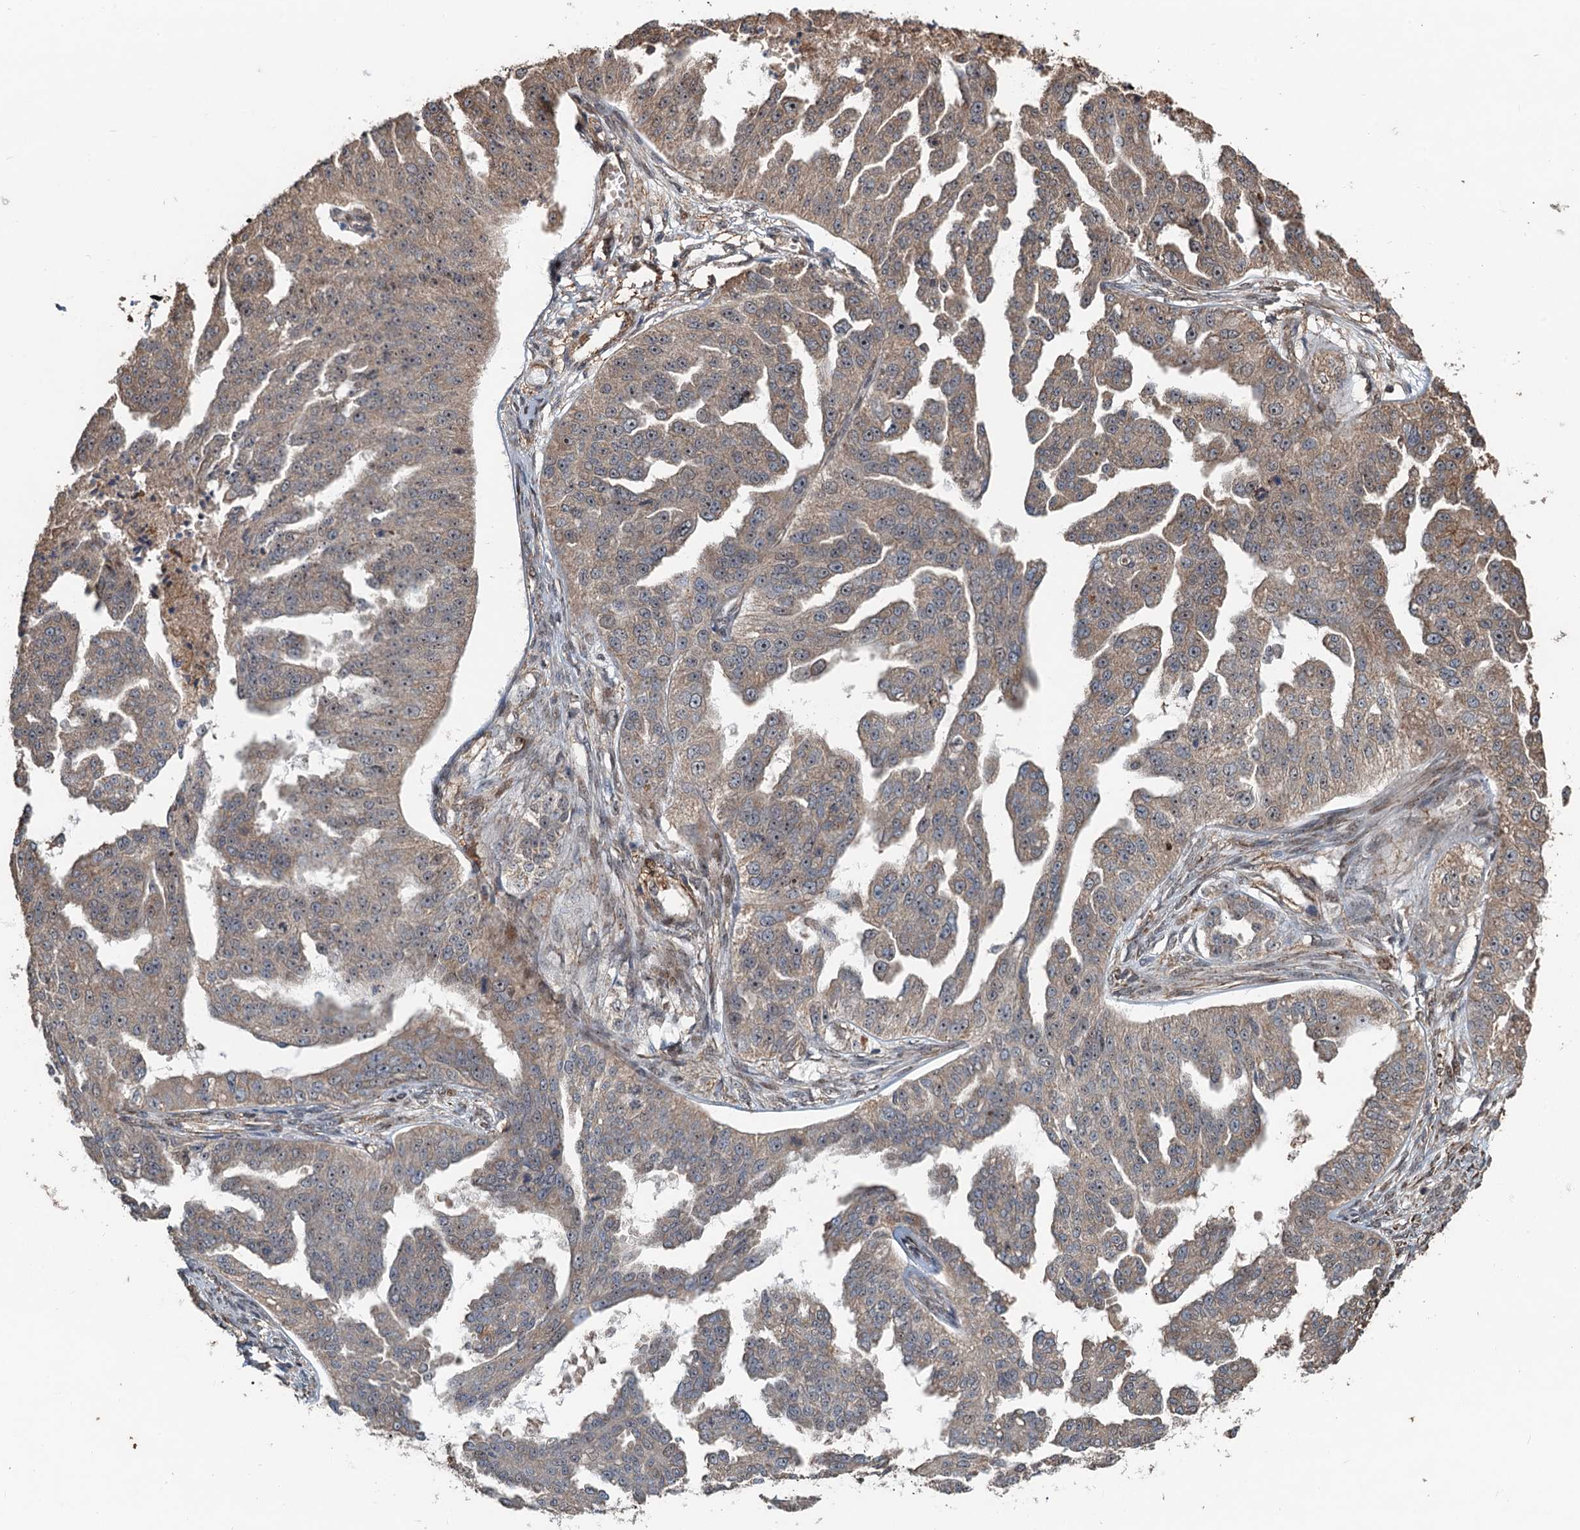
{"staining": {"intensity": "weak", "quantity": ">75%", "location": "cytoplasmic/membranous"}, "tissue": "ovarian cancer", "cell_type": "Tumor cells", "image_type": "cancer", "snomed": [{"axis": "morphology", "description": "Cystadenocarcinoma, serous, NOS"}, {"axis": "topography", "description": "Ovary"}], "caption": "Immunohistochemistry histopathology image of neoplastic tissue: serous cystadenocarcinoma (ovarian) stained using immunohistochemistry (IHC) displays low levels of weak protein expression localized specifically in the cytoplasmic/membranous of tumor cells, appearing as a cytoplasmic/membranous brown color.", "gene": "TMA16", "patient": {"sex": "female", "age": 58}}